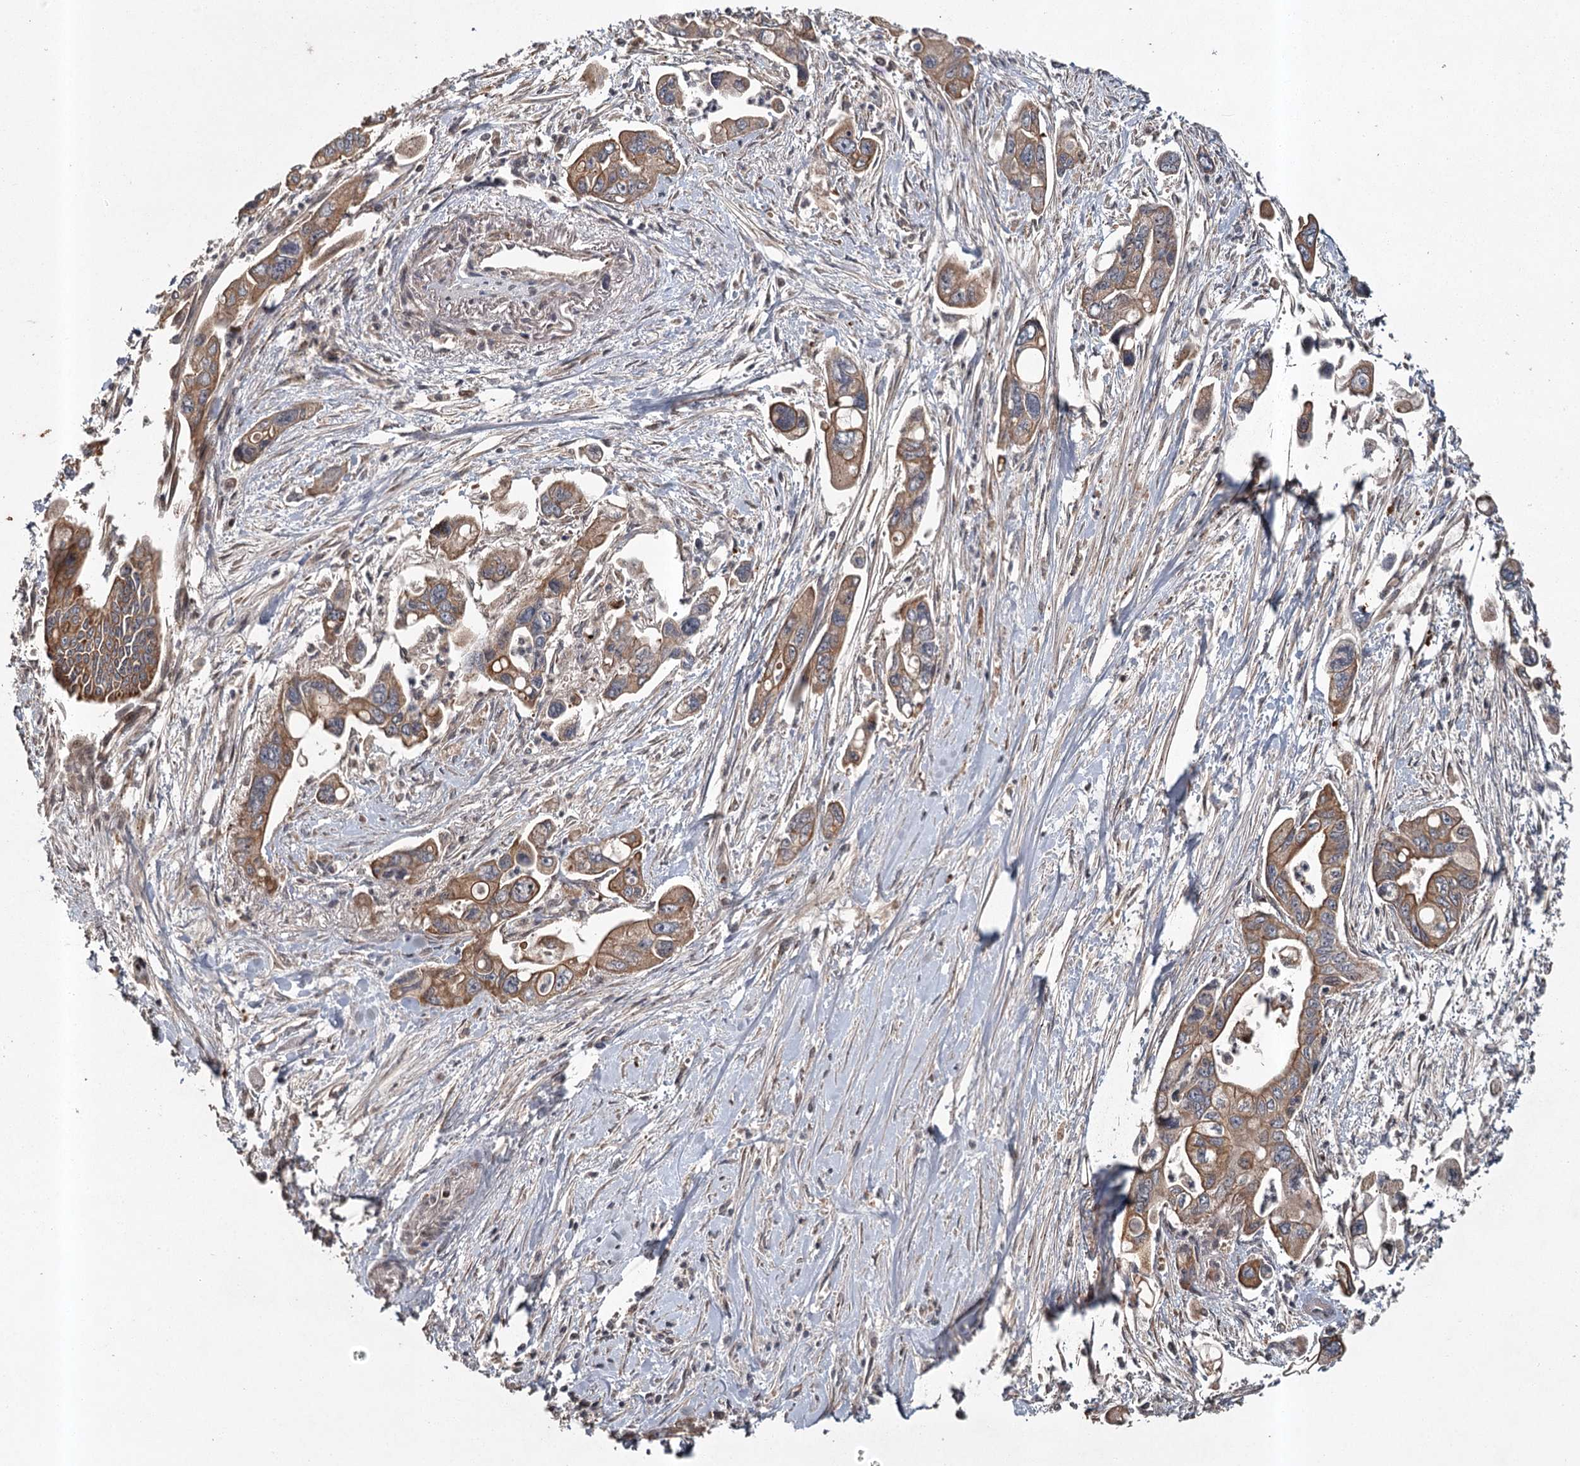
{"staining": {"intensity": "moderate", "quantity": ">75%", "location": "cytoplasmic/membranous"}, "tissue": "pancreatic cancer", "cell_type": "Tumor cells", "image_type": "cancer", "snomed": [{"axis": "morphology", "description": "Adenocarcinoma, NOS"}, {"axis": "topography", "description": "Pancreas"}], "caption": "A micrograph of human adenocarcinoma (pancreatic) stained for a protein reveals moderate cytoplasmic/membranous brown staining in tumor cells. (DAB (3,3'-diaminobenzidine) IHC, brown staining for protein, blue staining for nuclei).", "gene": "RPAP3", "patient": {"sex": "male", "age": 70}}